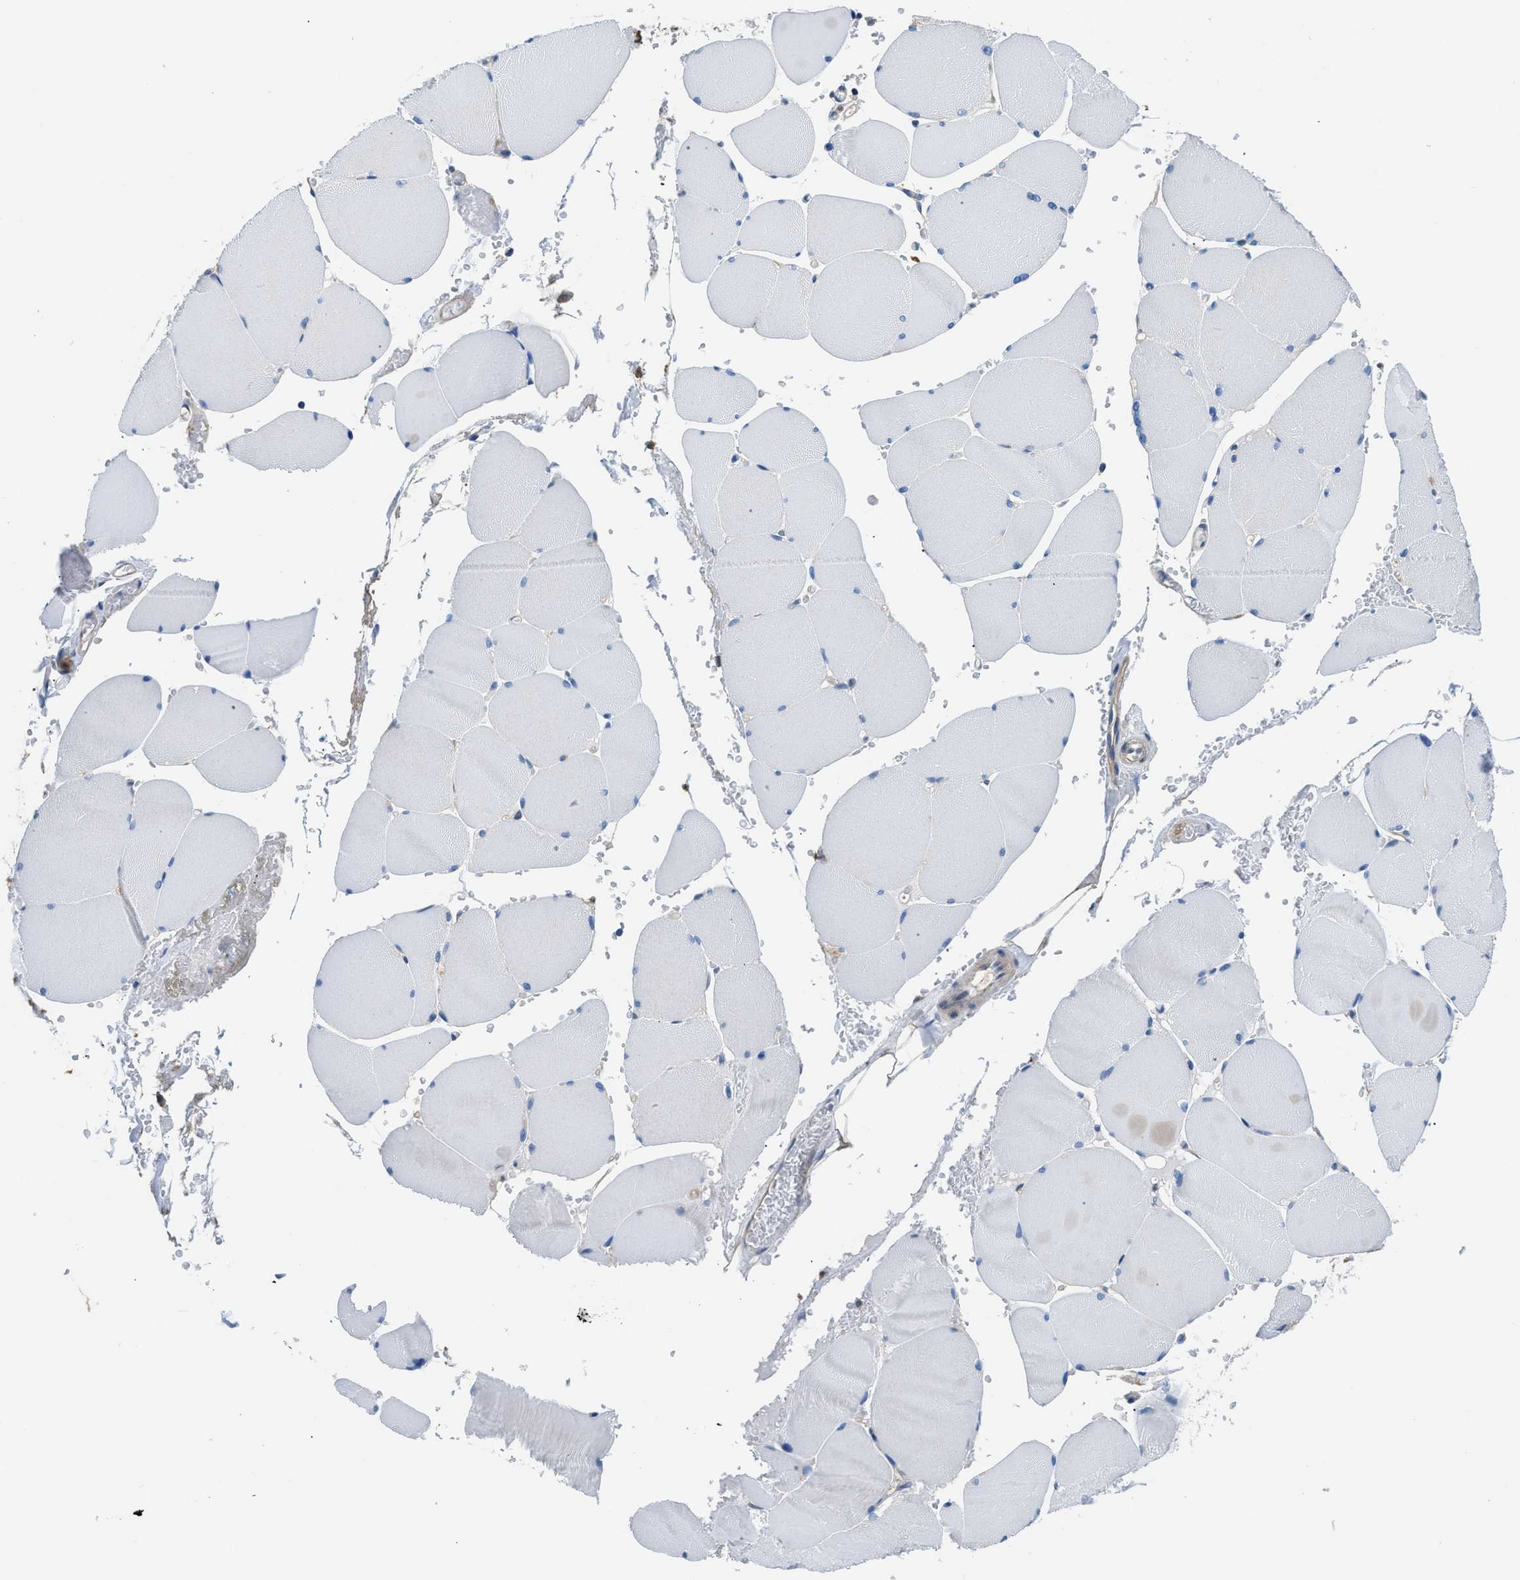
{"staining": {"intensity": "negative", "quantity": "none", "location": "none"}, "tissue": "skeletal muscle", "cell_type": "Myocytes", "image_type": "normal", "snomed": [{"axis": "morphology", "description": "Normal tissue, NOS"}, {"axis": "topography", "description": "Skin"}, {"axis": "topography", "description": "Skeletal muscle"}], "caption": "Immunohistochemistry (IHC) histopathology image of unremarkable human skeletal muscle stained for a protein (brown), which exhibits no expression in myocytes.", "gene": "PKM", "patient": {"sex": "male", "age": 83}}